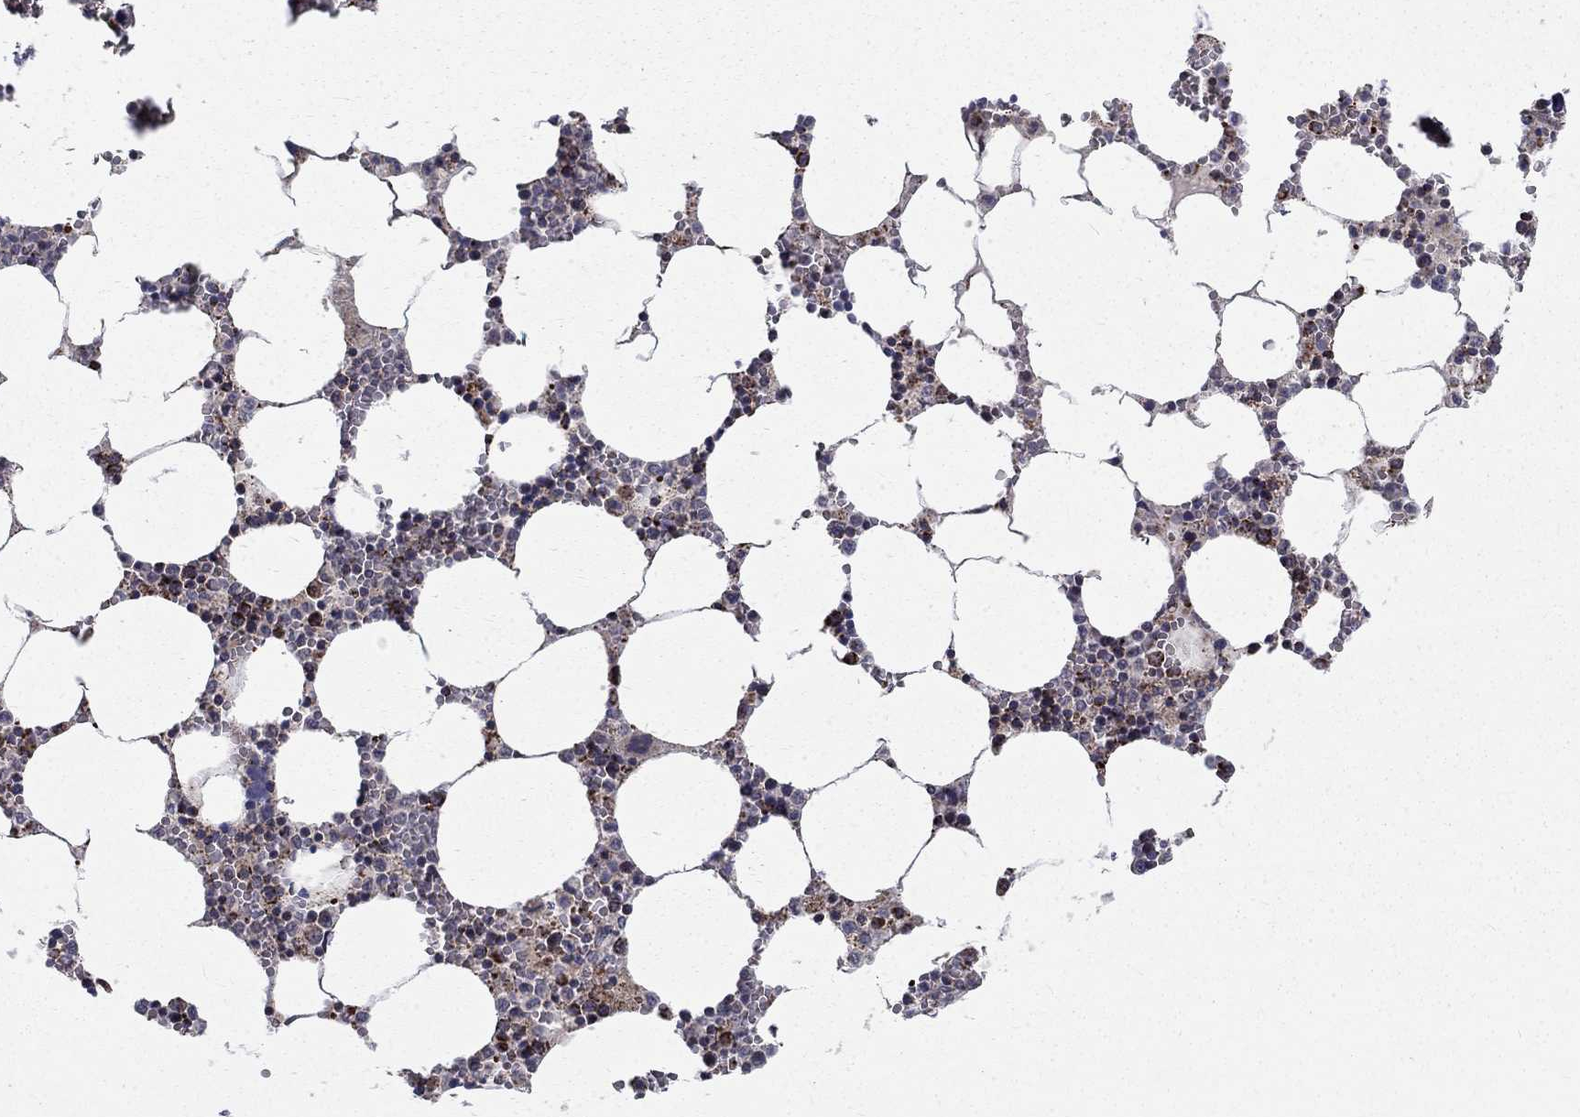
{"staining": {"intensity": "moderate", "quantity": "<25%", "location": "cytoplasmic/membranous"}, "tissue": "bone marrow", "cell_type": "Hematopoietic cells", "image_type": "normal", "snomed": [{"axis": "morphology", "description": "Normal tissue, NOS"}, {"axis": "topography", "description": "Bone marrow"}], "caption": "A histopathology image showing moderate cytoplasmic/membranous staining in approximately <25% of hematopoietic cells in normal bone marrow, as visualized by brown immunohistochemical staining.", "gene": "ALDH1B1", "patient": {"sex": "female", "age": 64}}